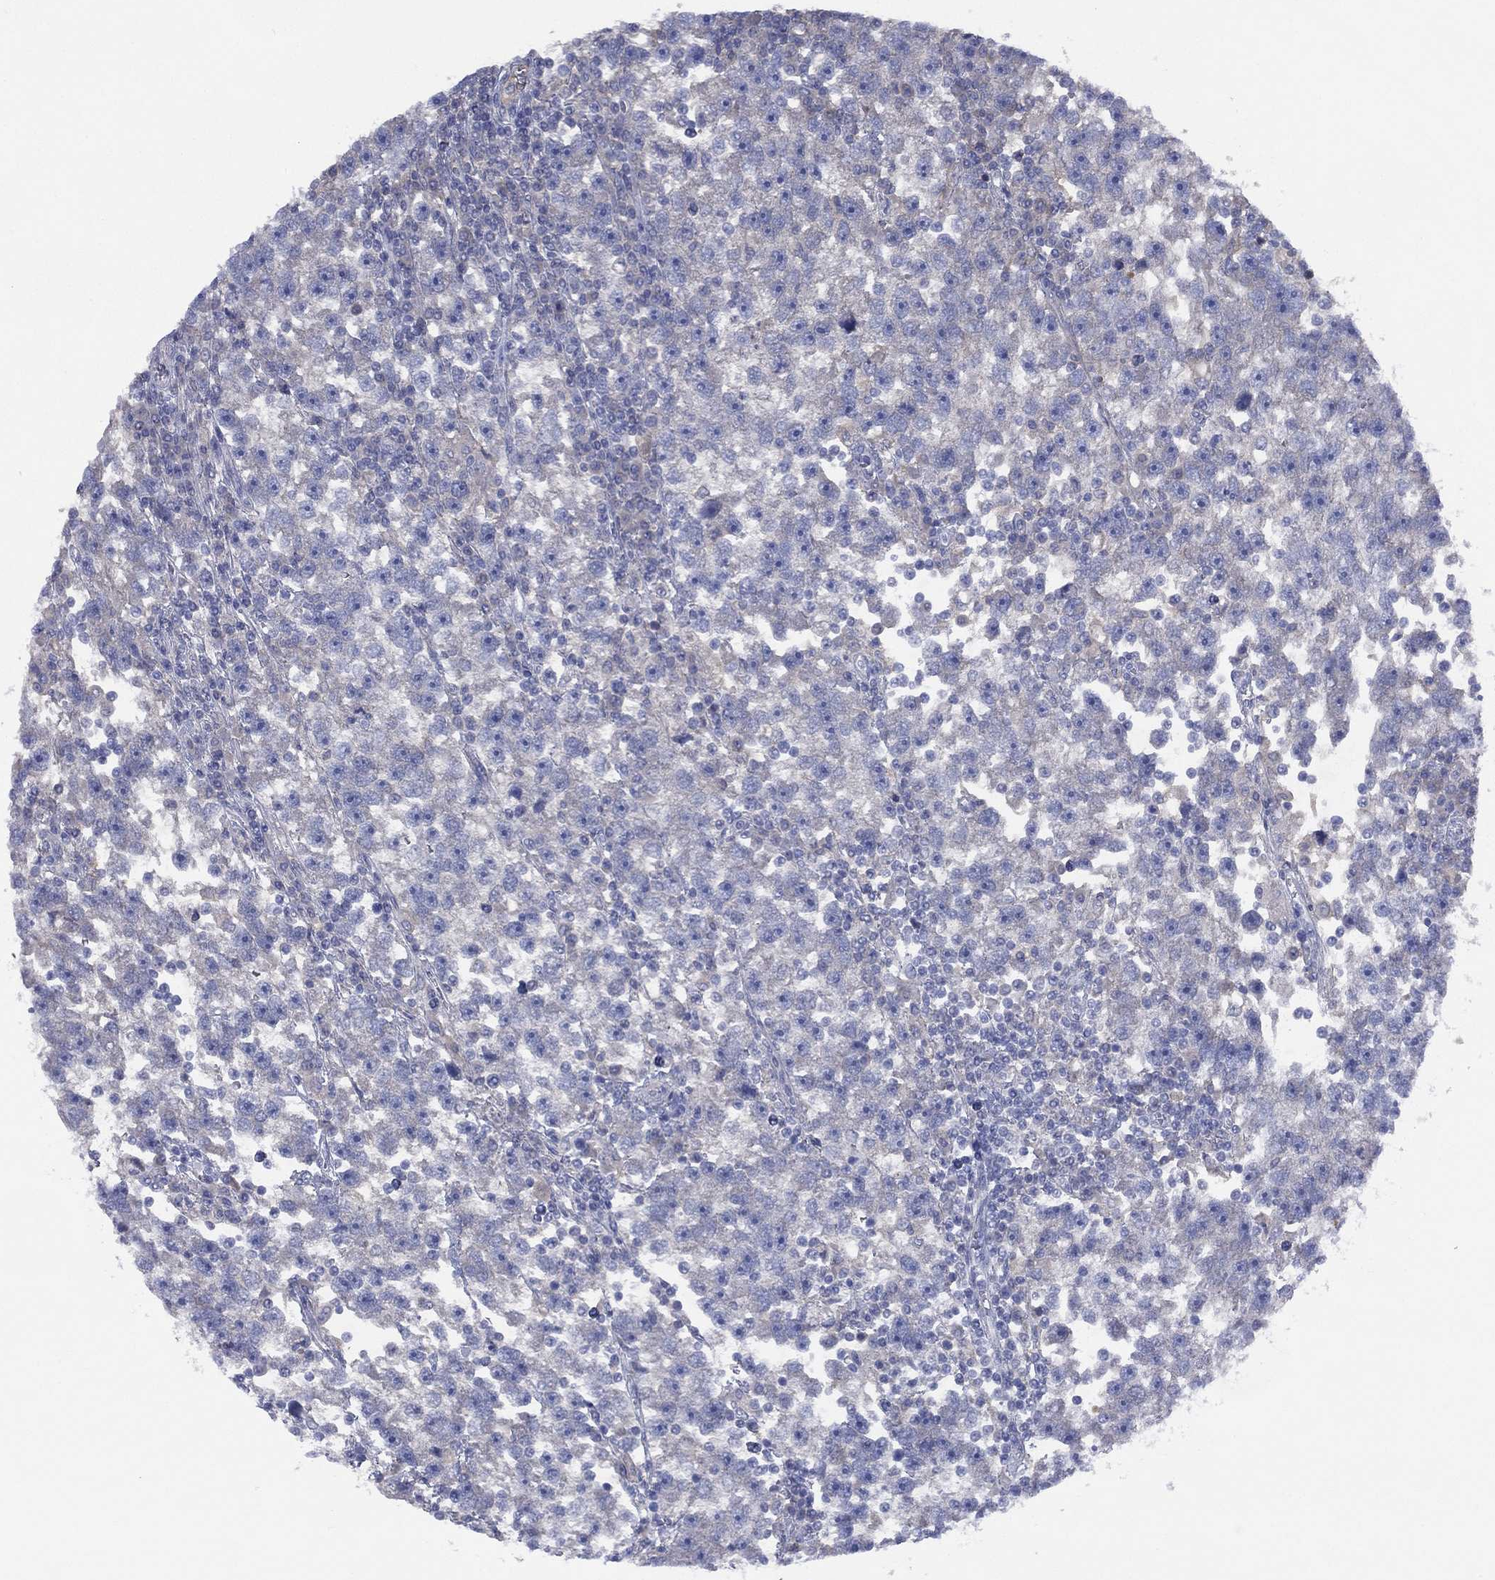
{"staining": {"intensity": "negative", "quantity": "none", "location": "none"}, "tissue": "testis cancer", "cell_type": "Tumor cells", "image_type": "cancer", "snomed": [{"axis": "morphology", "description": "Seminoma, NOS"}, {"axis": "topography", "description": "Testis"}], "caption": "This is an immunohistochemistry (IHC) photomicrograph of seminoma (testis). There is no staining in tumor cells.", "gene": "CYP2D6", "patient": {"sex": "male", "age": 47}}